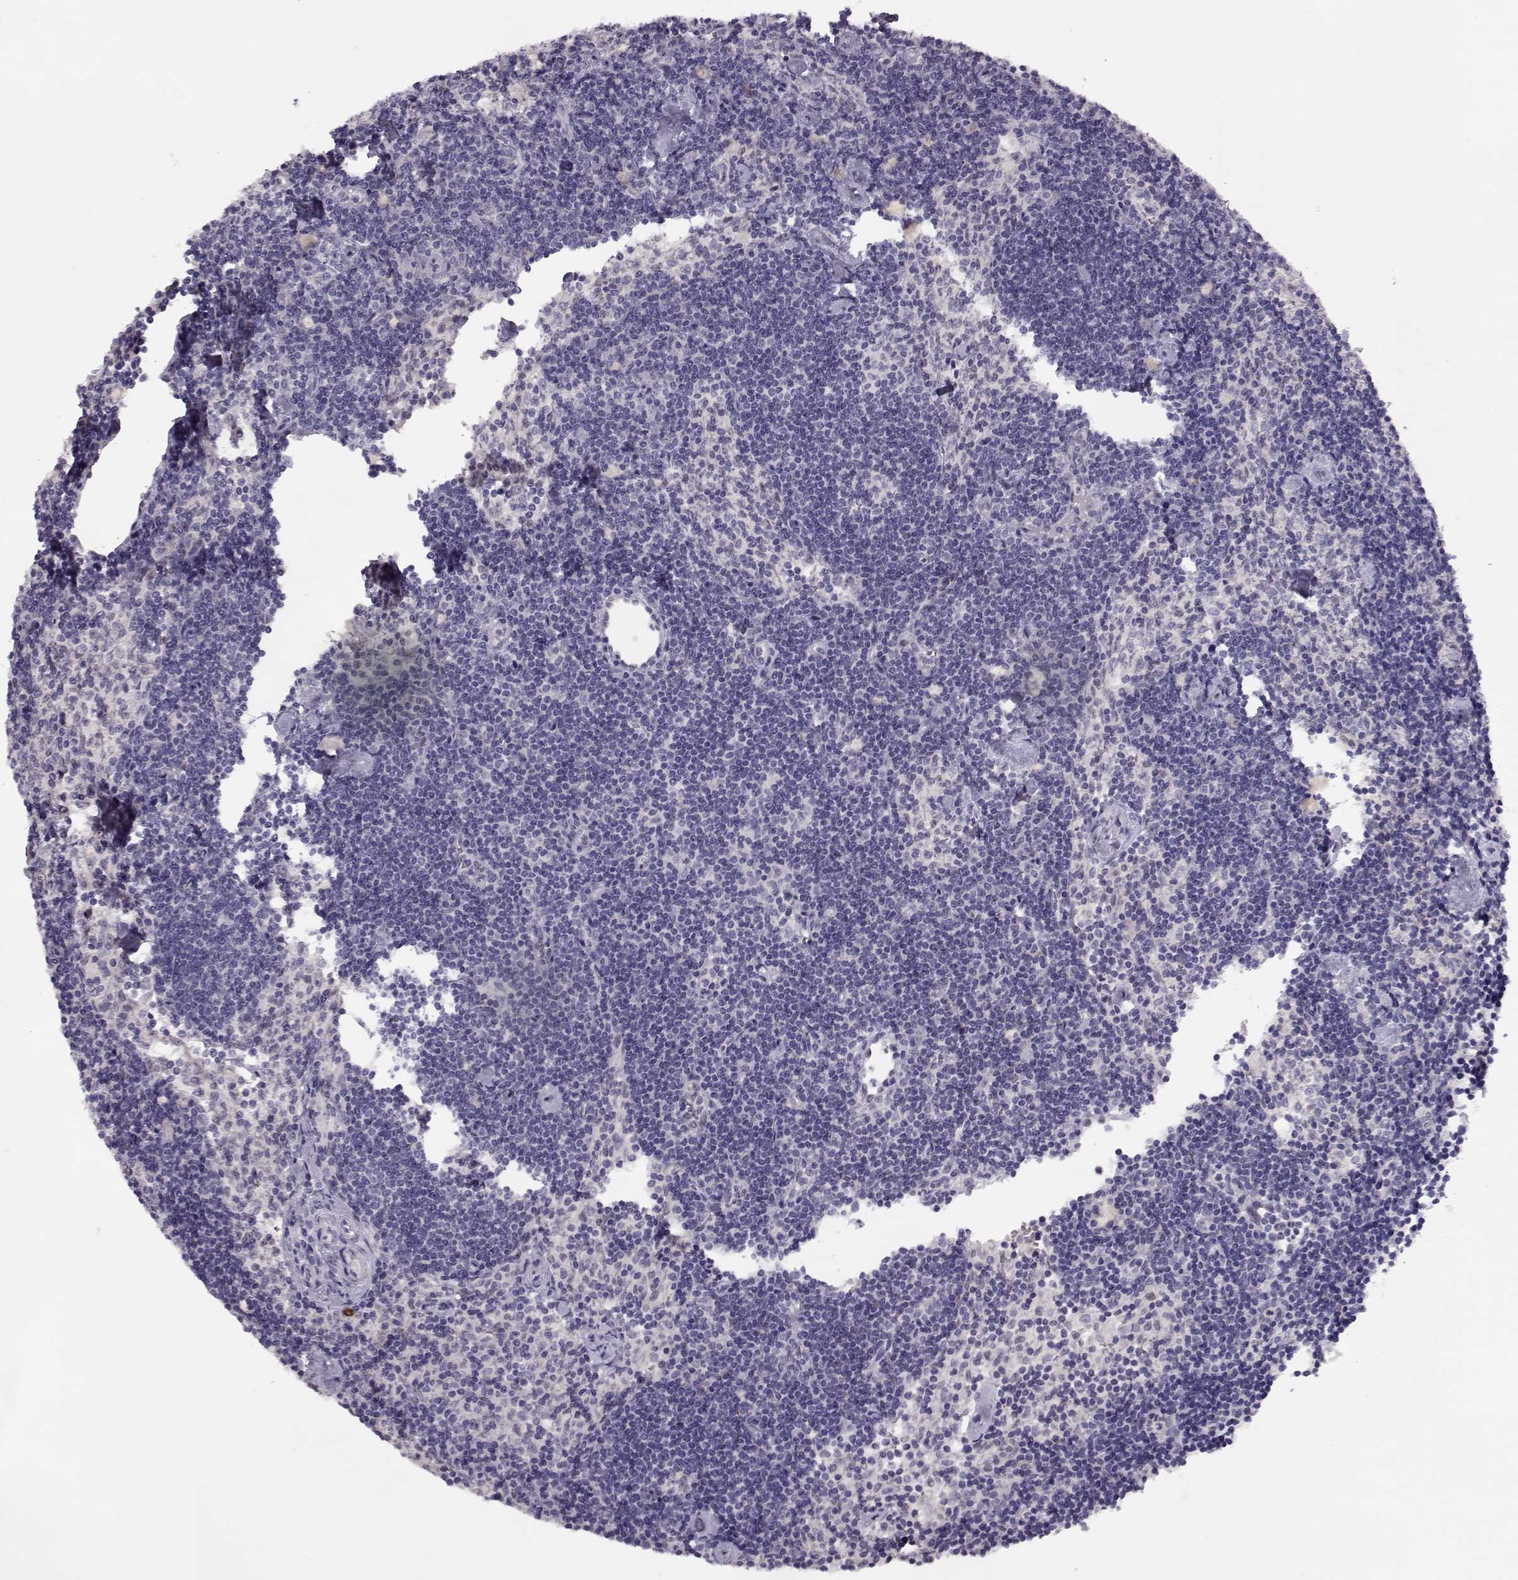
{"staining": {"intensity": "negative", "quantity": "none", "location": "none"}, "tissue": "lymph node", "cell_type": "Germinal center cells", "image_type": "normal", "snomed": [{"axis": "morphology", "description": "Normal tissue, NOS"}, {"axis": "topography", "description": "Lymph node"}], "caption": "Germinal center cells show no significant protein expression in benign lymph node. (Brightfield microscopy of DAB immunohistochemistry at high magnification).", "gene": "GRK1", "patient": {"sex": "female", "age": 42}}